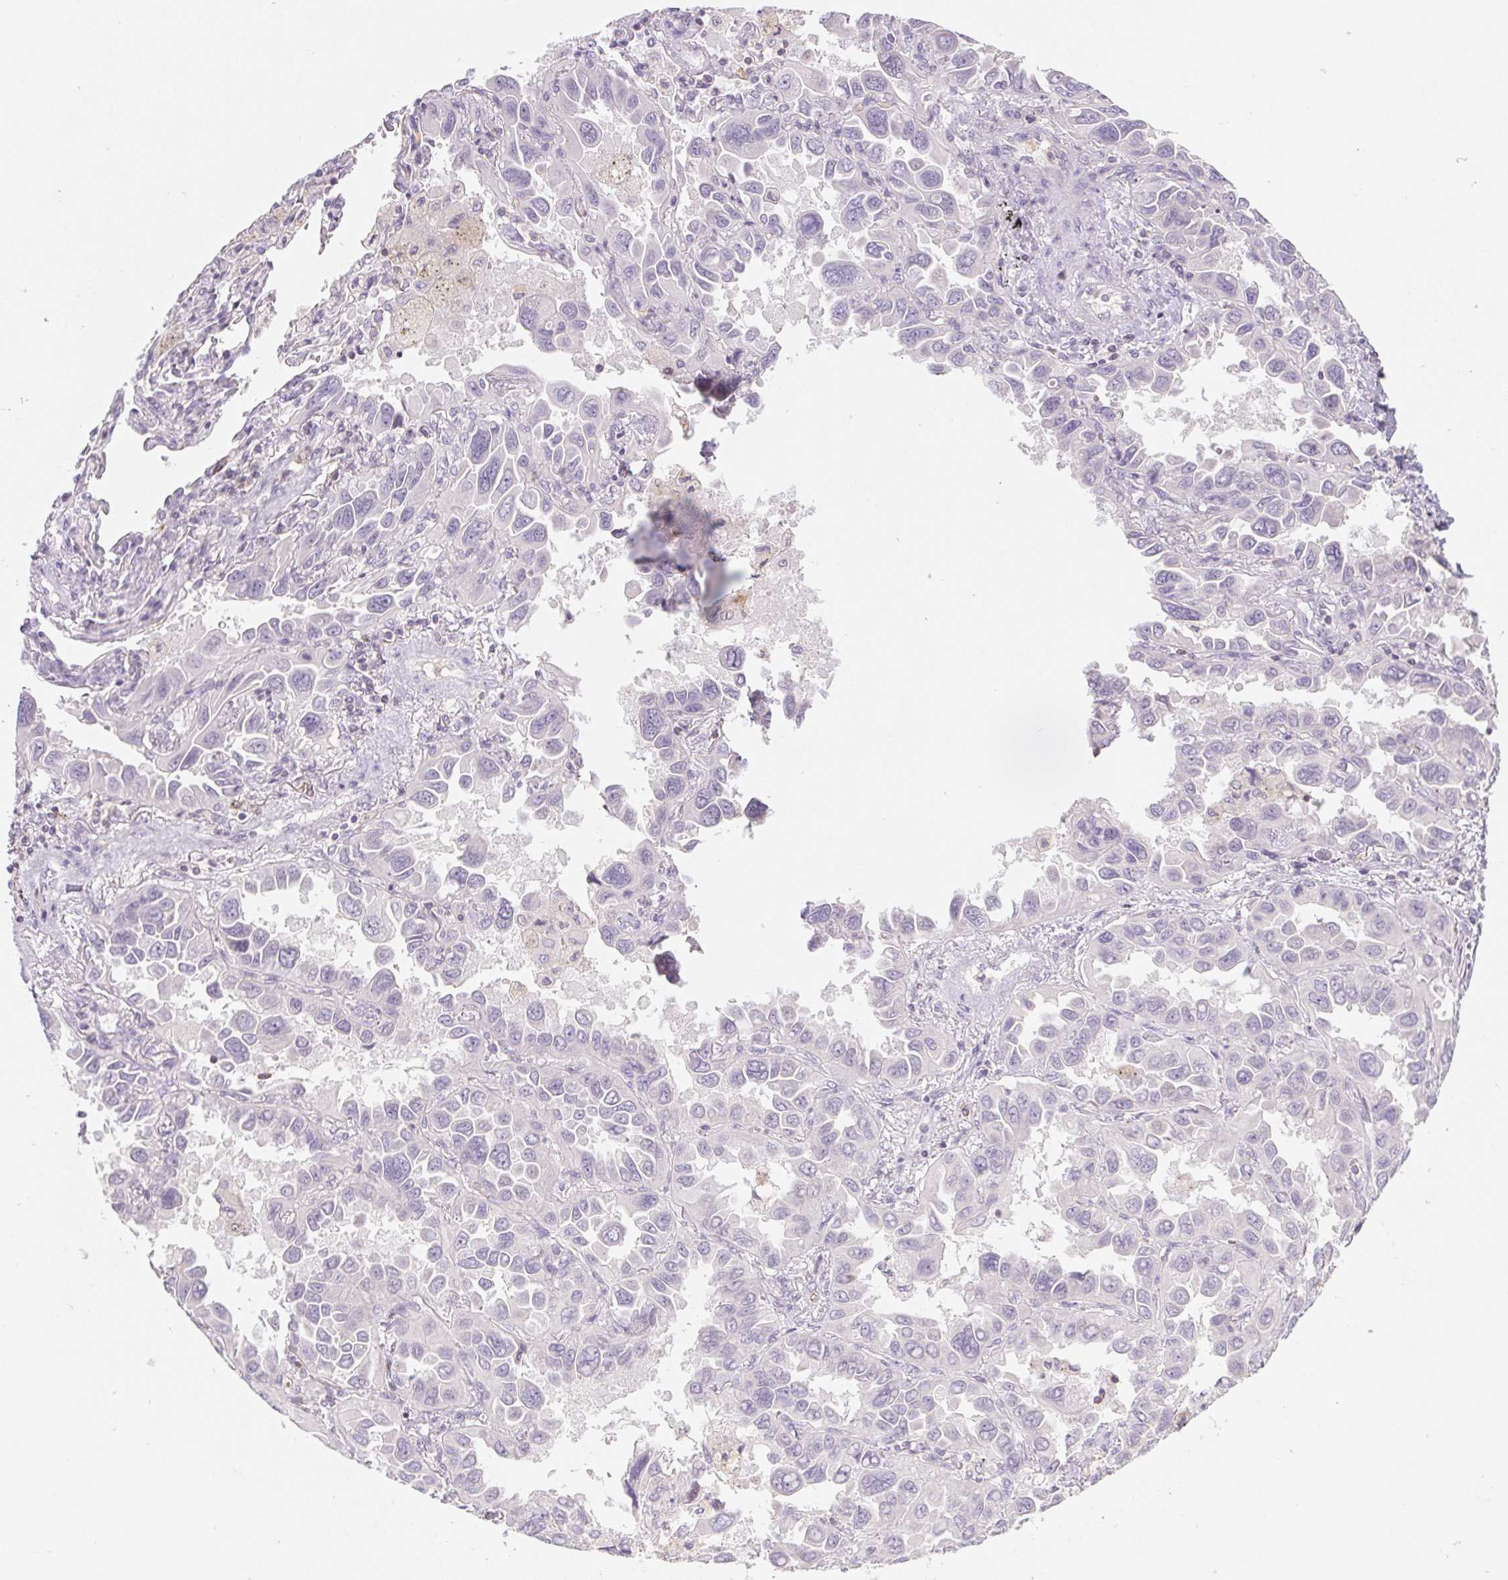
{"staining": {"intensity": "negative", "quantity": "none", "location": "none"}, "tissue": "lung cancer", "cell_type": "Tumor cells", "image_type": "cancer", "snomed": [{"axis": "morphology", "description": "Adenocarcinoma, NOS"}, {"axis": "topography", "description": "Lung"}], "caption": "Tumor cells show no significant staining in lung cancer (adenocarcinoma). (DAB IHC with hematoxylin counter stain).", "gene": "KIF26A", "patient": {"sex": "male", "age": 64}}